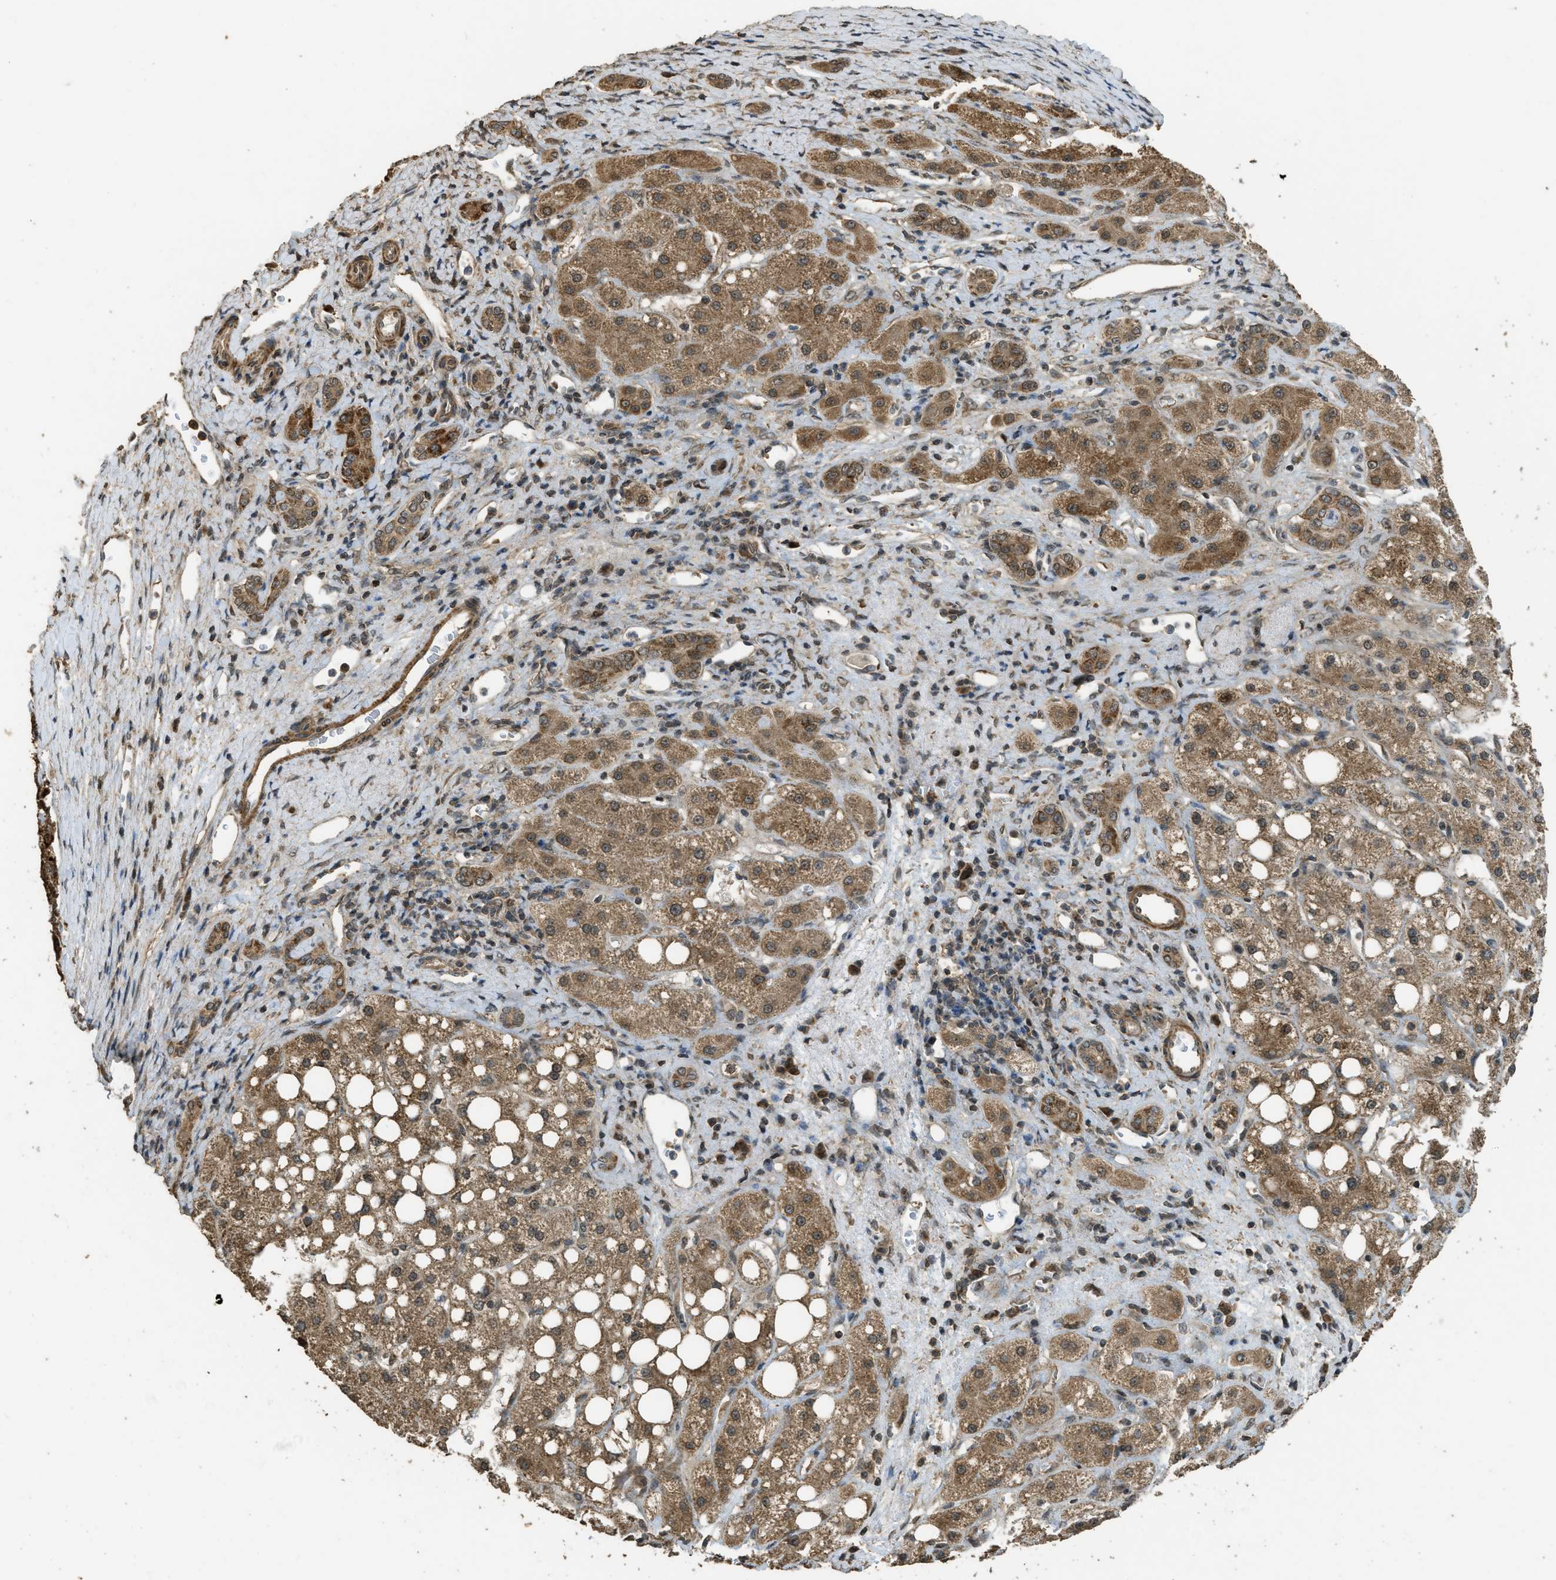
{"staining": {"intensity": "moderate", "quantity": ">75%", "location": "cytoplasmic/membranous"}, "tissue": "liver cancer", "cell_type": "Tumor cells", "image_type": "cancer", "snomed": [{"axis": "morphology", "description": "Carcinoma, Hepatocellular, NOS"}, {"axis": "topography", "description": "Liver"}], "caption": "Tumor cells exhibit medium levels of moderate cytoplasmic/membranous staining in approximately >75% of cells in liver cancer.", "gene": "CTPS1", "patient": {"sex": "male", "age": 80}}